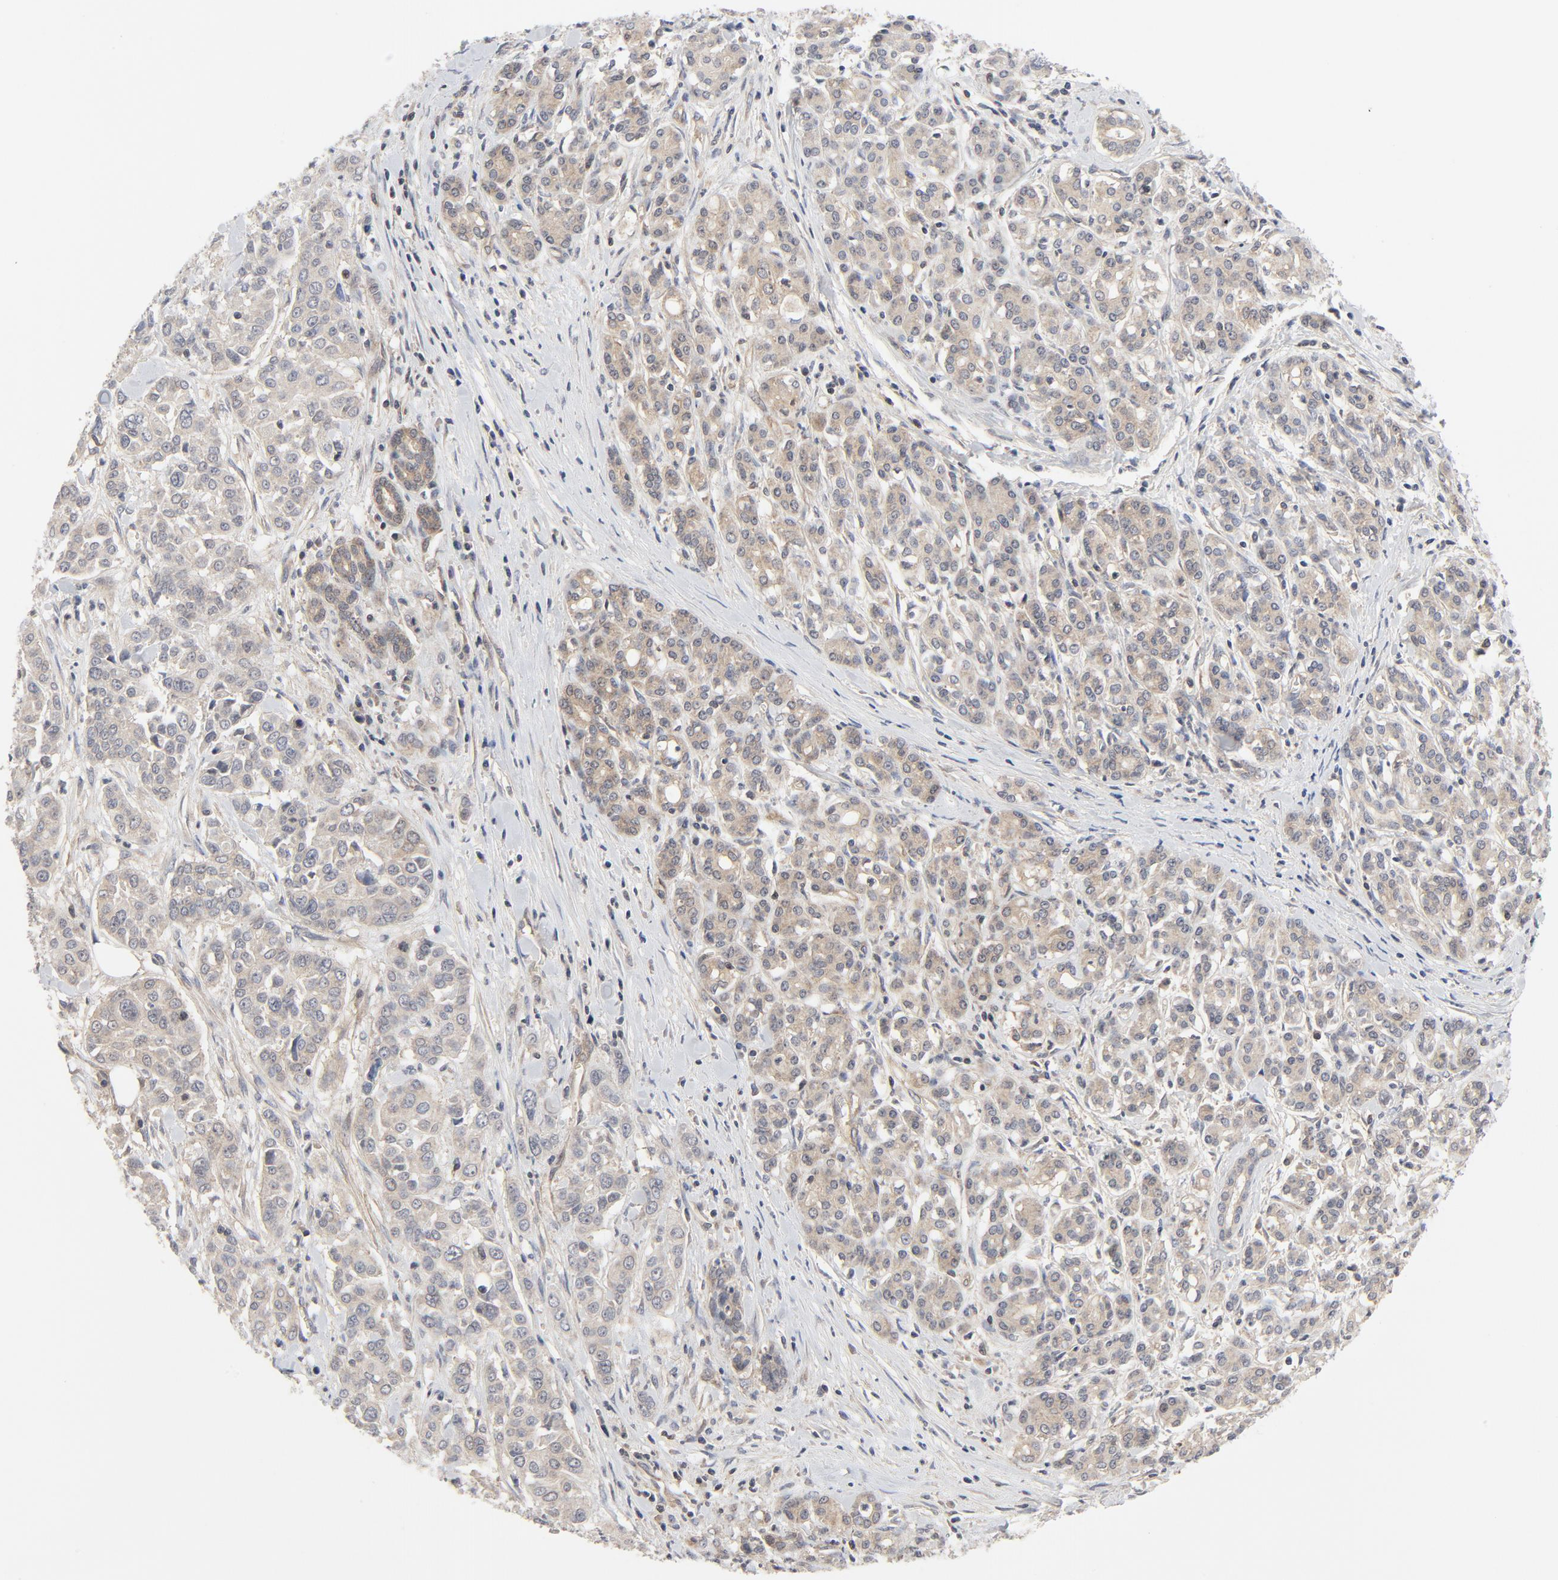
{"staining": {"intensity": "weak", "quantity": ">75%", "location": "cytoplasmic/membranous"}, "tissue": "pancreatic cancer", "cell_type": "Tumor cells", "image_type": "cancer", "snomed": [{"axis": "morphology", "description": "Adenocarcinoma, NOS"}, {"axis": "topography", "description": "Pancreas"}], "caption": "Immunohistochemistry (IHC) photomicrograph of human pancreatic adenocarcinoma stained for a protein (brown), which shows low levels of weak cytoplasmic/membranous positivity in about >75% of tumor cells.", "gene": "MAP2K7", "patient": {"sex": "female", "age": 52}}